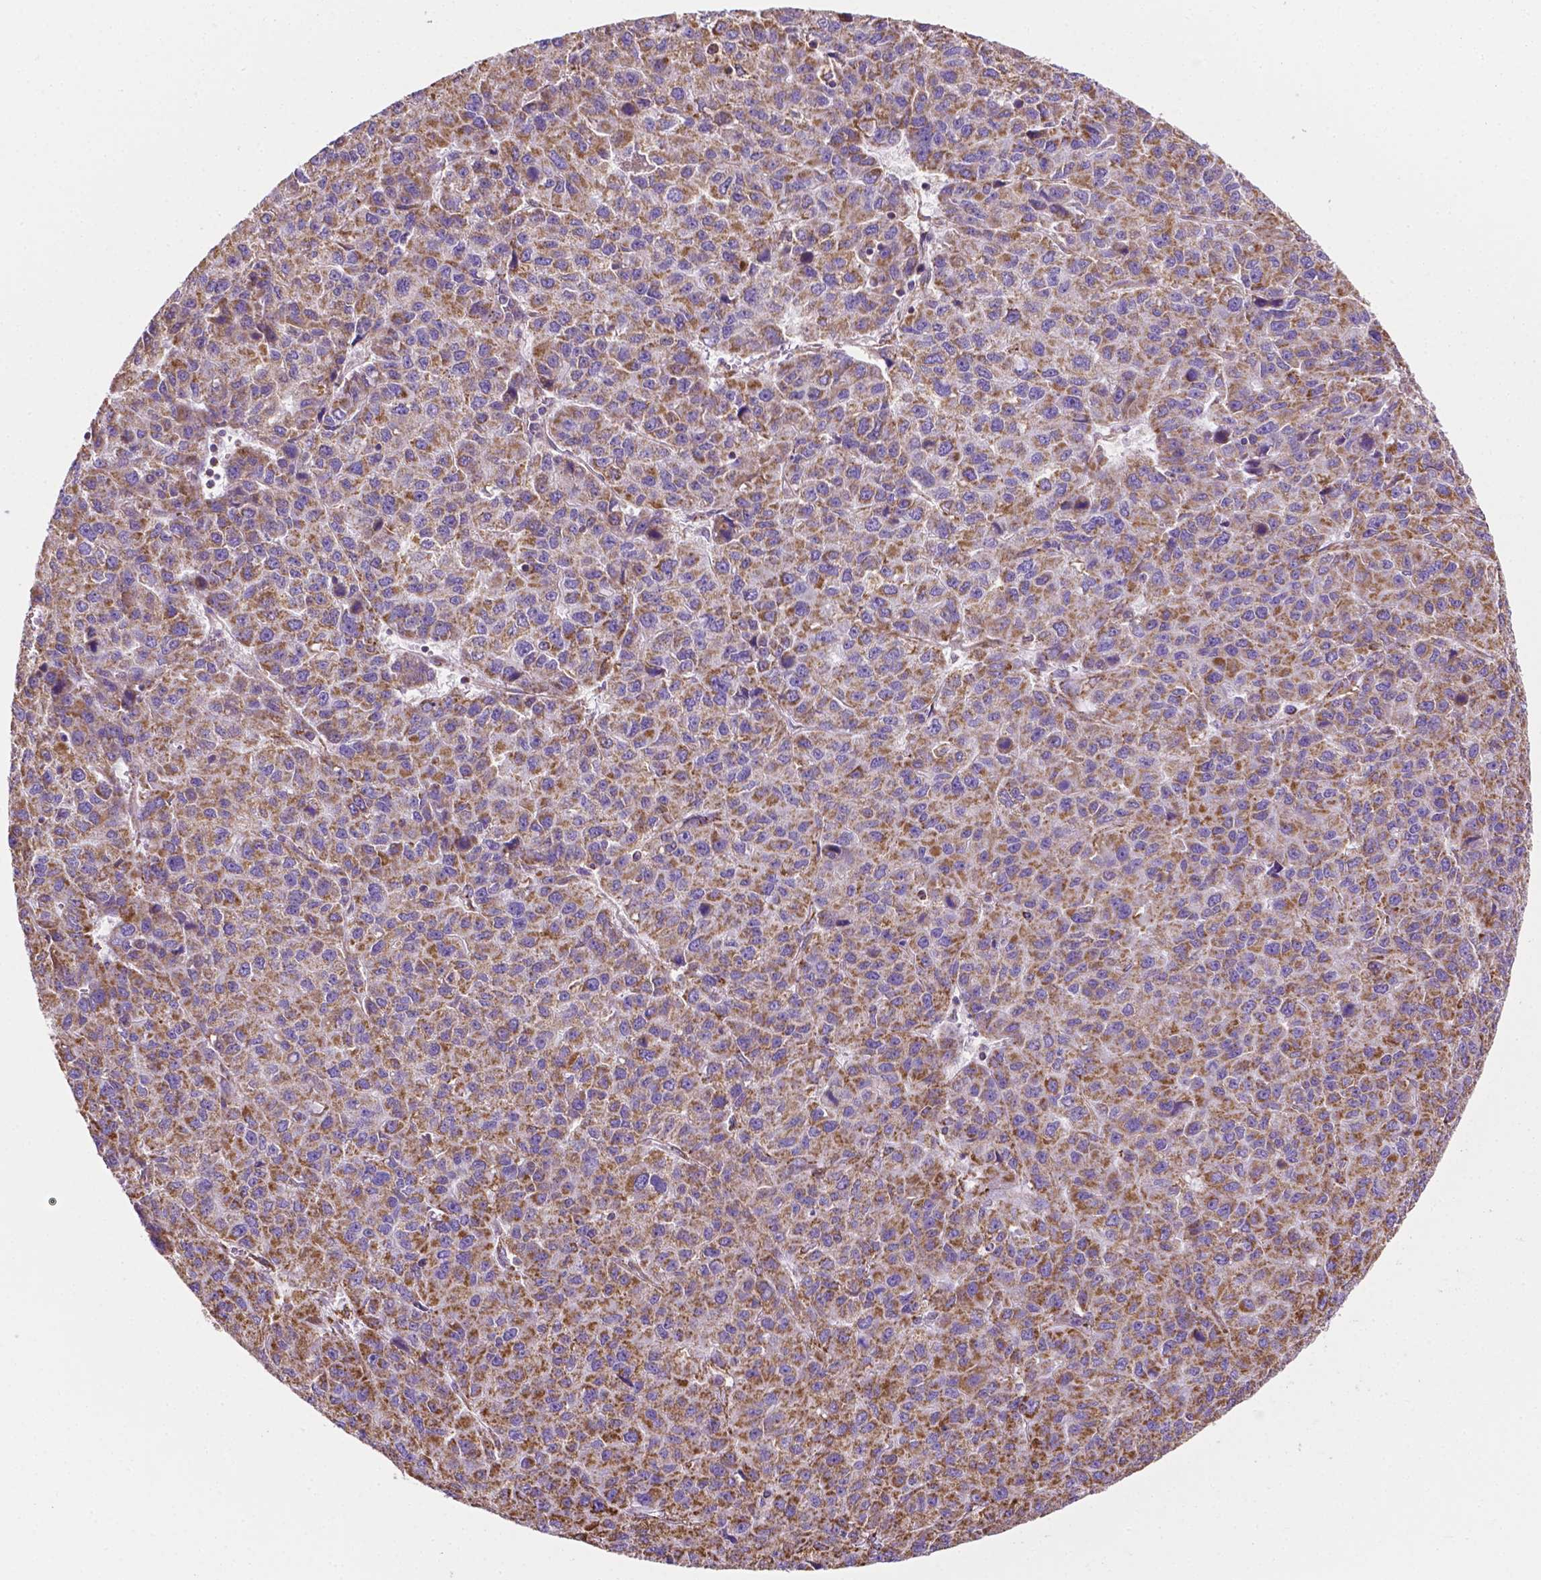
{"staining": {"intensity": "strong", "quantity": ">75%", "location": "cytoplasmic/membranous"}, "tissue": "liver cancer", "cell_type": "Tumor cells", "image_type": "cancer", "snomed": [{"axis": "morphology", "description": "Carcinoma, Hepatocellular, NOS"}, {"axis": "topography", "description": "Liver"}], "caption": "Liver cancer stained with a protein marker displays strong staining in tumor cells.", "gene": "RMDN3", "patient": {"sex": "male", "age": 69}}